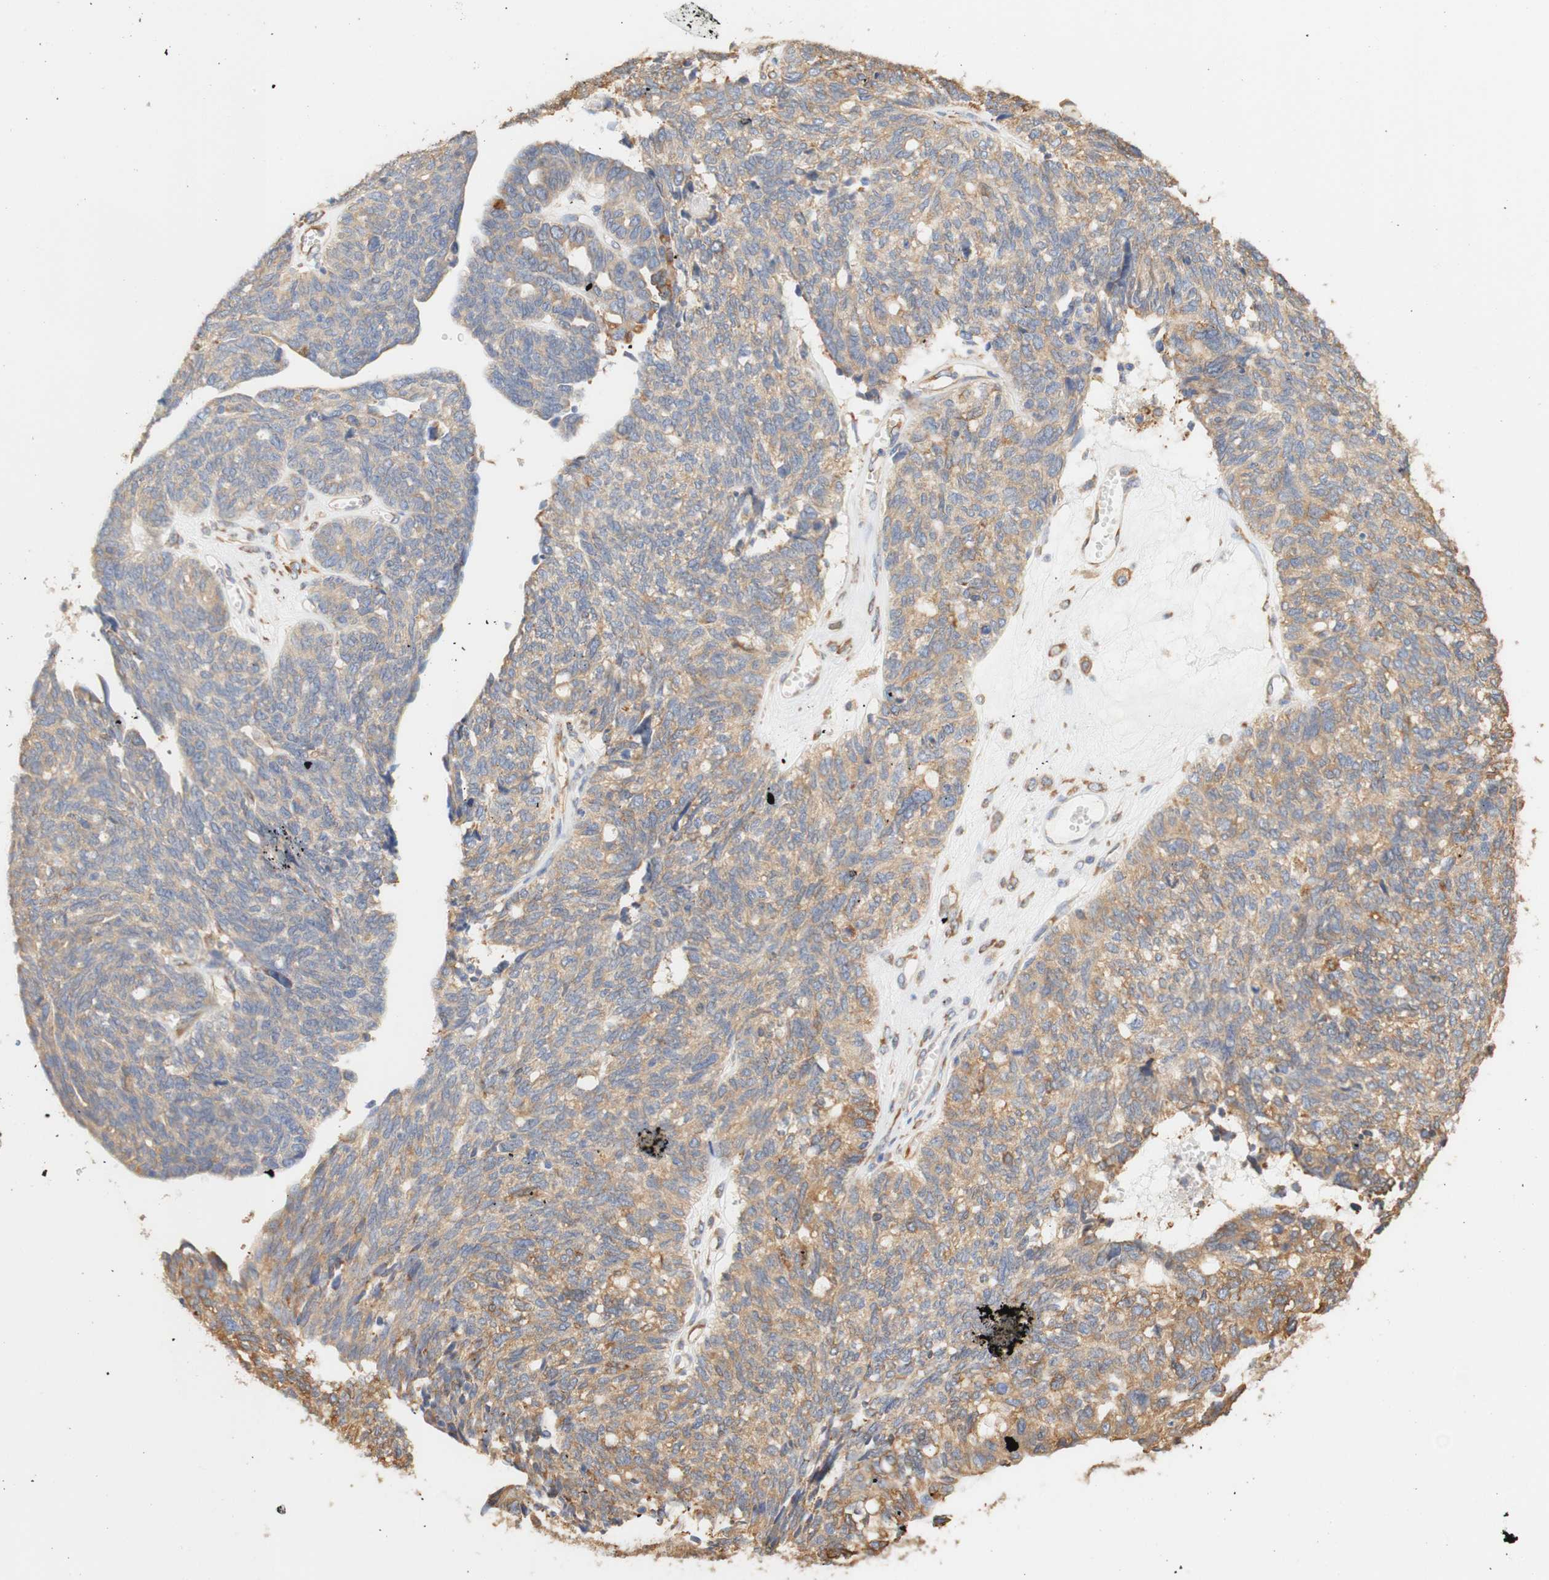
{"staining": {"intensity": "moderate", "quantity": "25%-75%", "location": "cytoplasmic/membranous"}, "tissue": "ovarian cancer", "cell_type": "Tumor cells", "image_type": "cancer", "snomed": [{"axis": "morphology", "description": "Cystadenocarcinoma, serous, NOS"}, {"axis": "topography", "description": "Ovary"}], "caption": "A high-resolution micrograph shows IHC staining of serous cystadenocarcinoma (ovarian), which reveals moderate cytoplasmic/membranous positivity in about 25%-75% of tumor cells.", "gene": "EIF2AK4", "patient": {"sex": "female", "age": 79}}